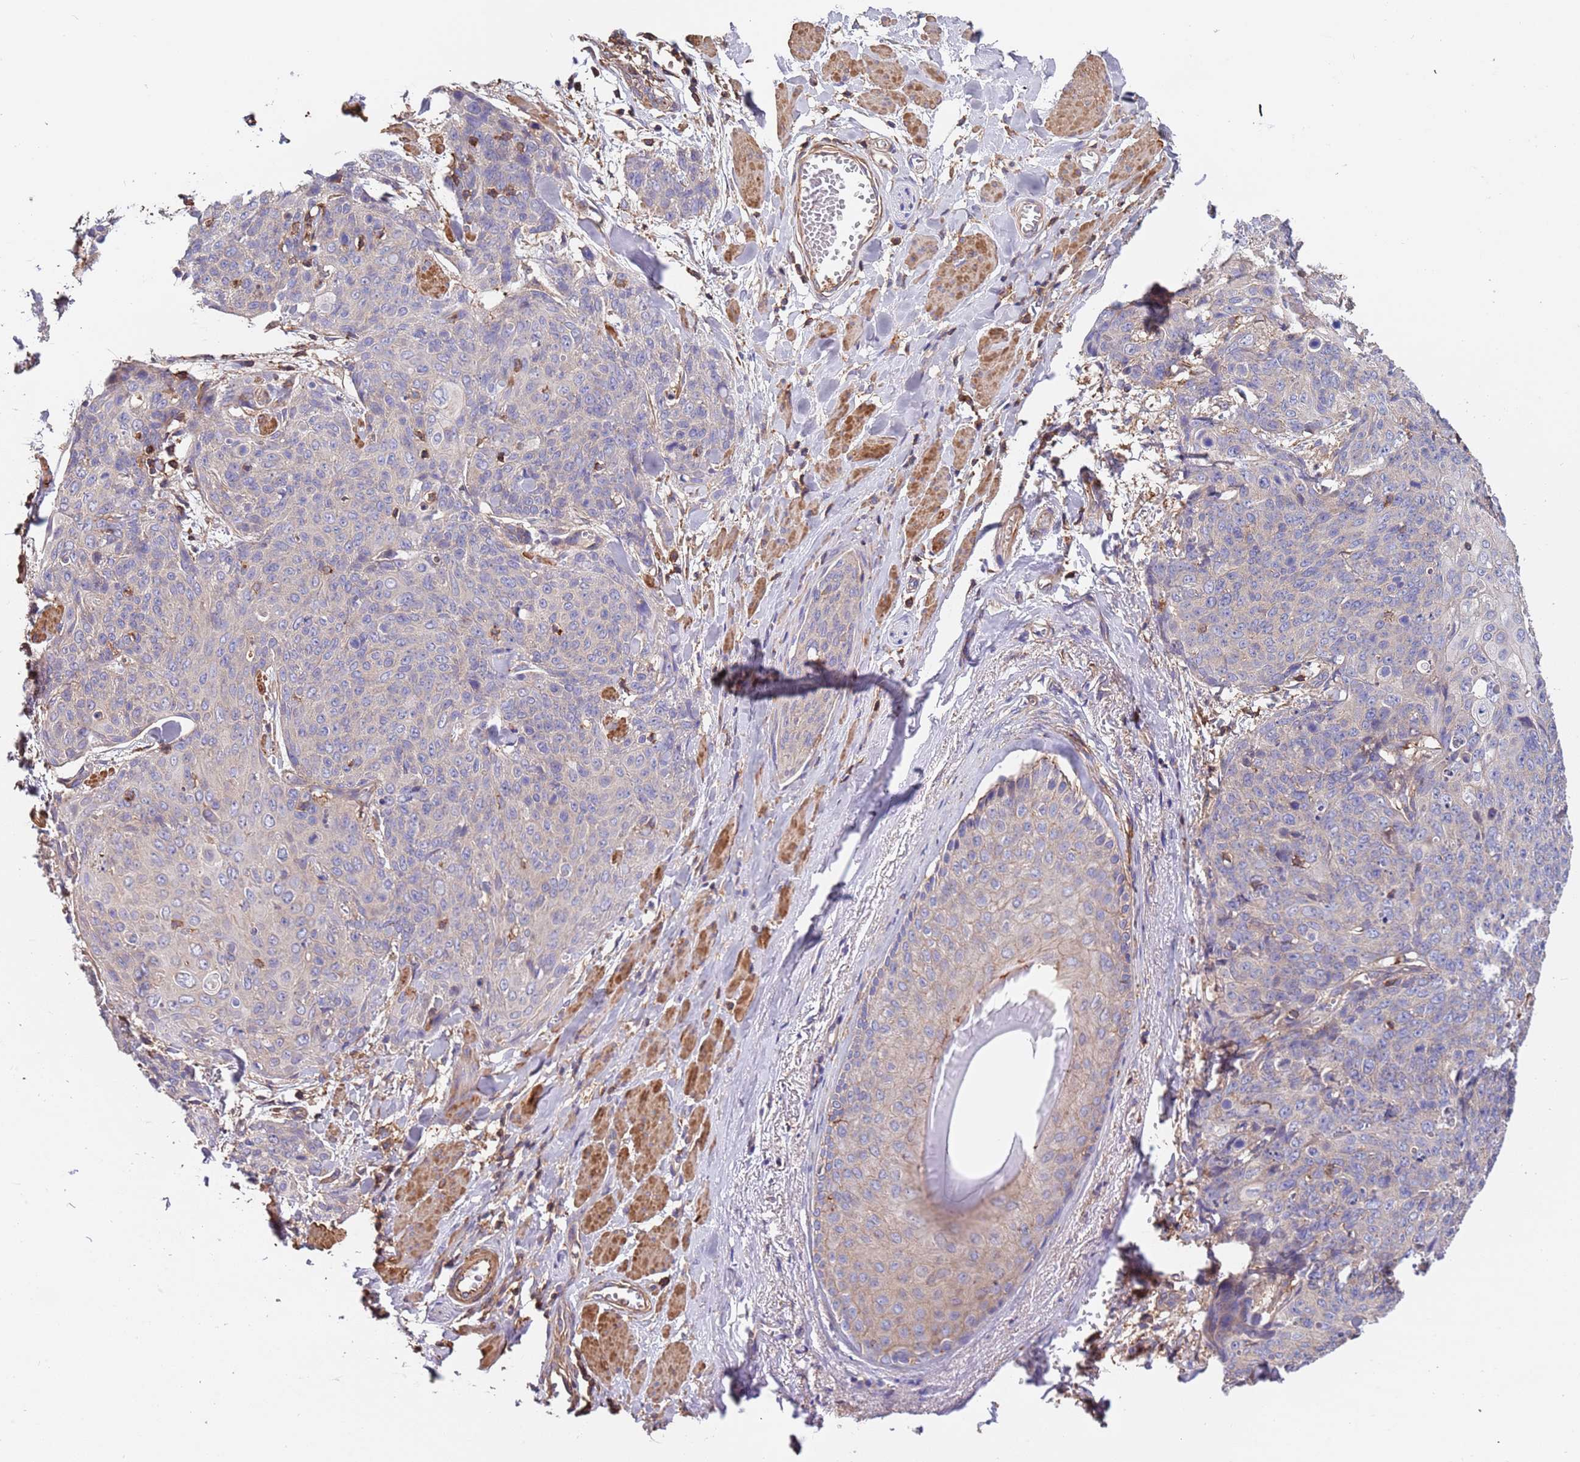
{"staining": {"intensity": "negative", "quantity": "none", "location": "none"}, "tissue": "skin cancer", "cell_type": "Tumor cells", "image_type": "cancer", "snomed": [{"axis": "morphology", "description": "Squamous cell carcinoma, NOS"}, {"axis": "topography", "description": "Skin"}, {"axis": "topography", "description": "Vulva"}], "caption": "Squamous cell carcinoma (skin) was stained to show a protein in brown. There is no significant positivity in tumor cells.", "gene": "SYT4", "patient": {"sex": "female", "age": 85}}